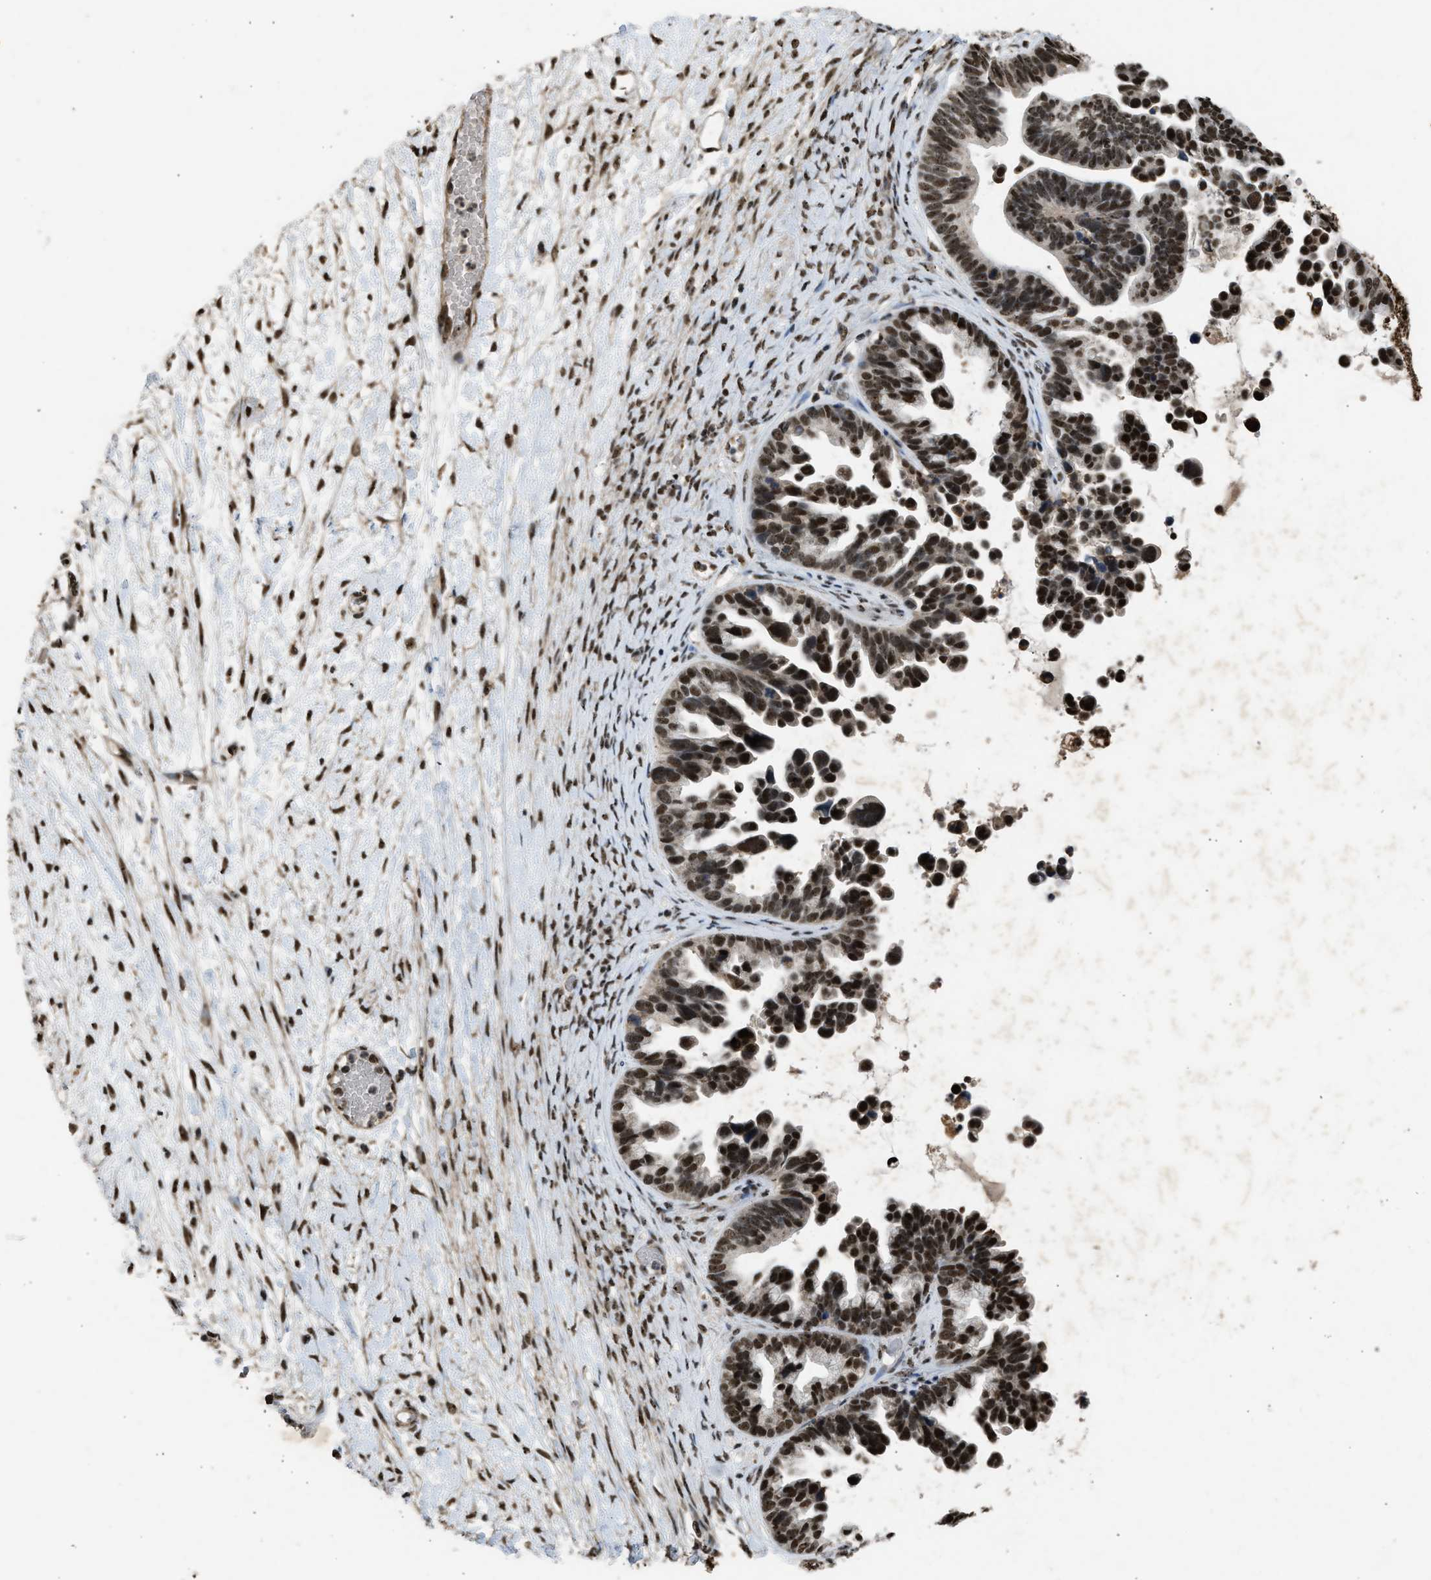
{"staining": {"intensity": "strong", "quantity": ">75%", "location": "nuclear"}, "tissue": "ovarian cancer", "cell_type": "Tumor cells", "image_type": "cancer", "snomed": [{"axis": "morphology", "description": "Cystadenocarcinoma, serous, NOS"}, {"axis": "topography", "description": "Ovary"}], "caption": "Immunohistochemistry (IHC) histopathology image of ovarian serous cystadenocarcinoma stained for a protein (brown), which displays high levels of strong nuclear expression in about >75% of tumor cells.", "gene": "TFDP2", "patient": {"sex": "female", "age": 56}}